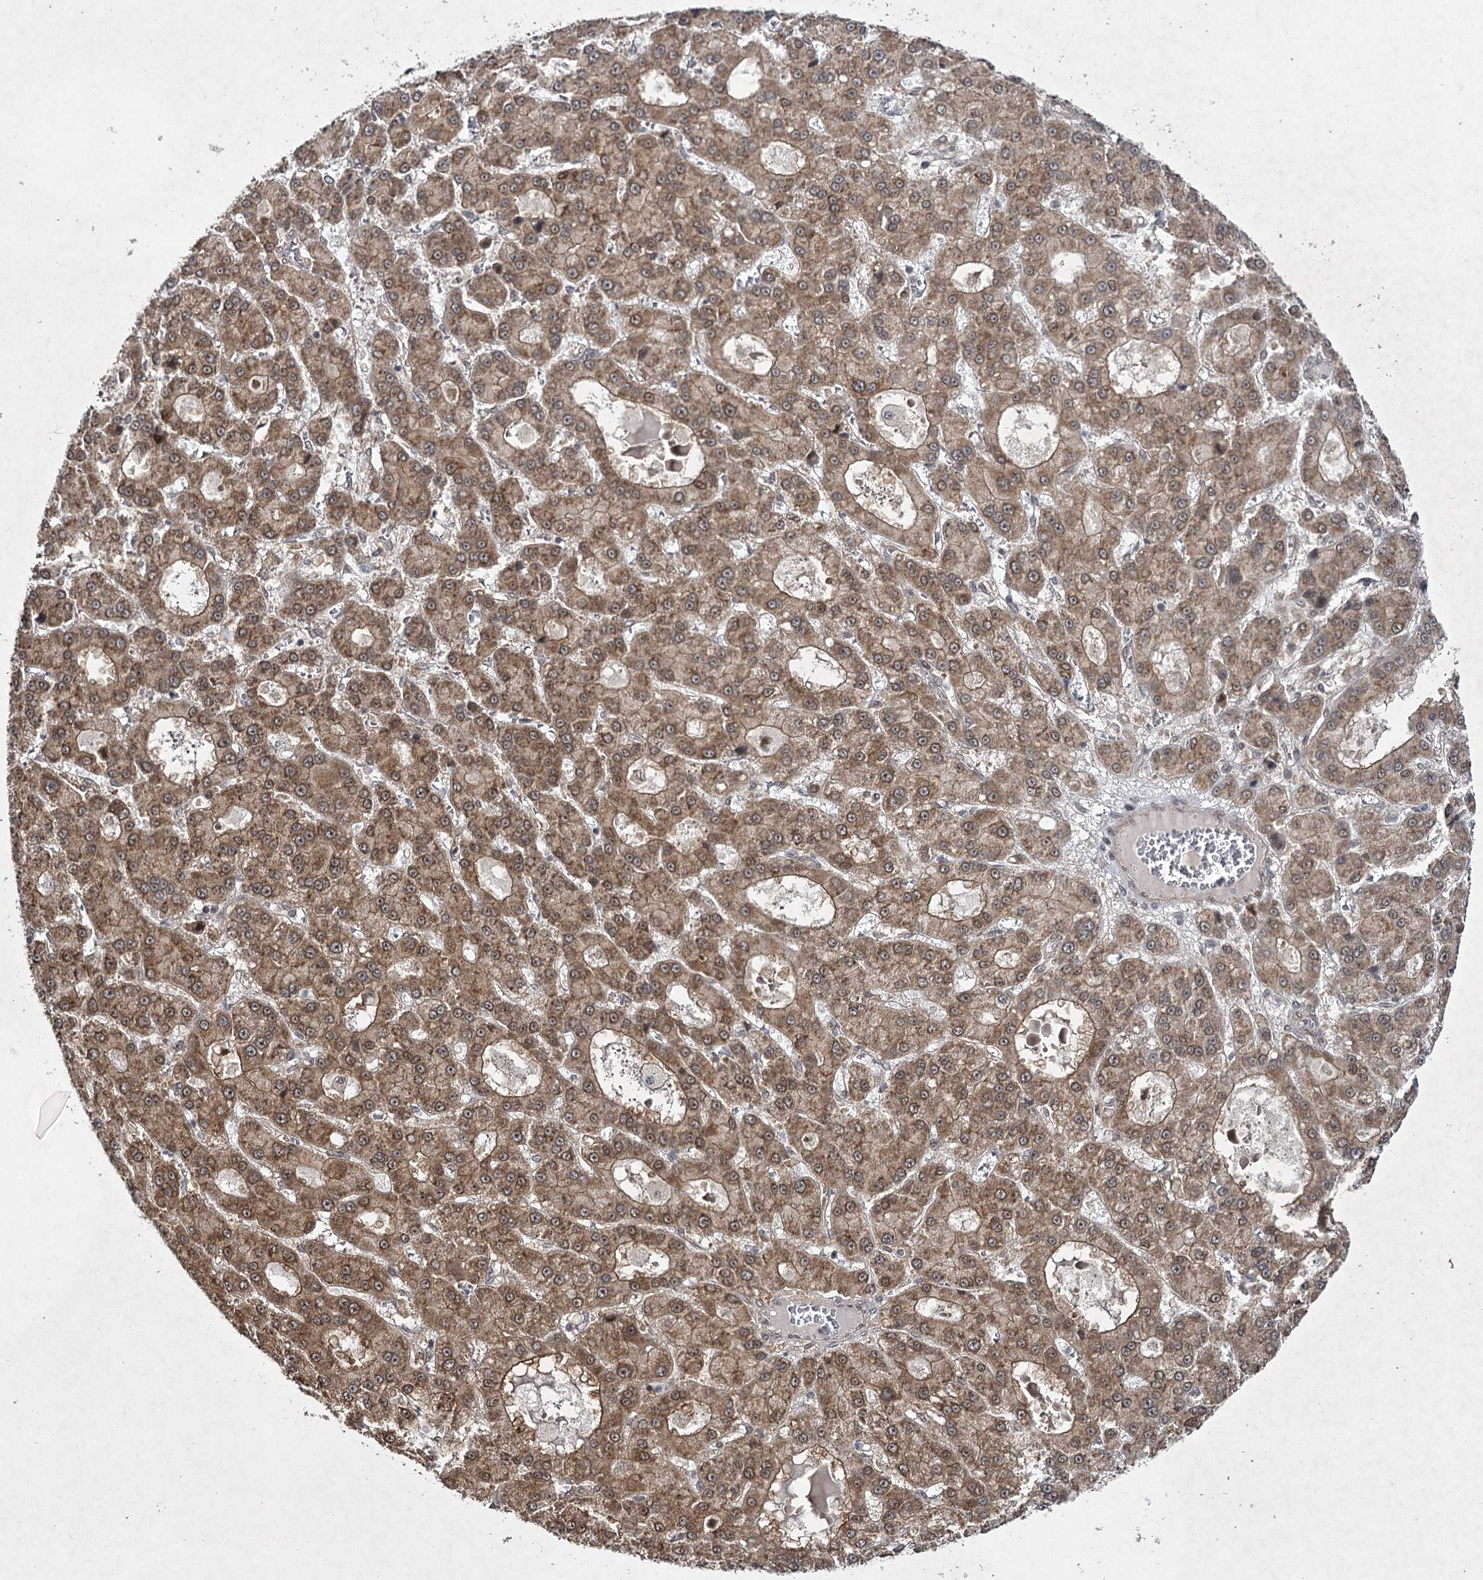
{"staining": {"intensity": "moderate", "quantity": ">75%", "location": "cytoplasmic/membranous"}, "tissue": "liver cancer", "cell_type": "Tumor cells", "image_type": "cancer", "snomed": [{"axis": "morphology", "description": "Carcinoma, Hepatocellular, NOS"}, {"axis": "topography", "description": "Liver"}], "caption": "Approximately >75% of tumor cells in hepatocellular carcinoma (liver) reveal moderate cytoplasmic/membranous protein positivity as visualized by brown immunohistochemical staining.", "gene": "DCUN1D4", "patient": {"sex": "male", "age": 70}}